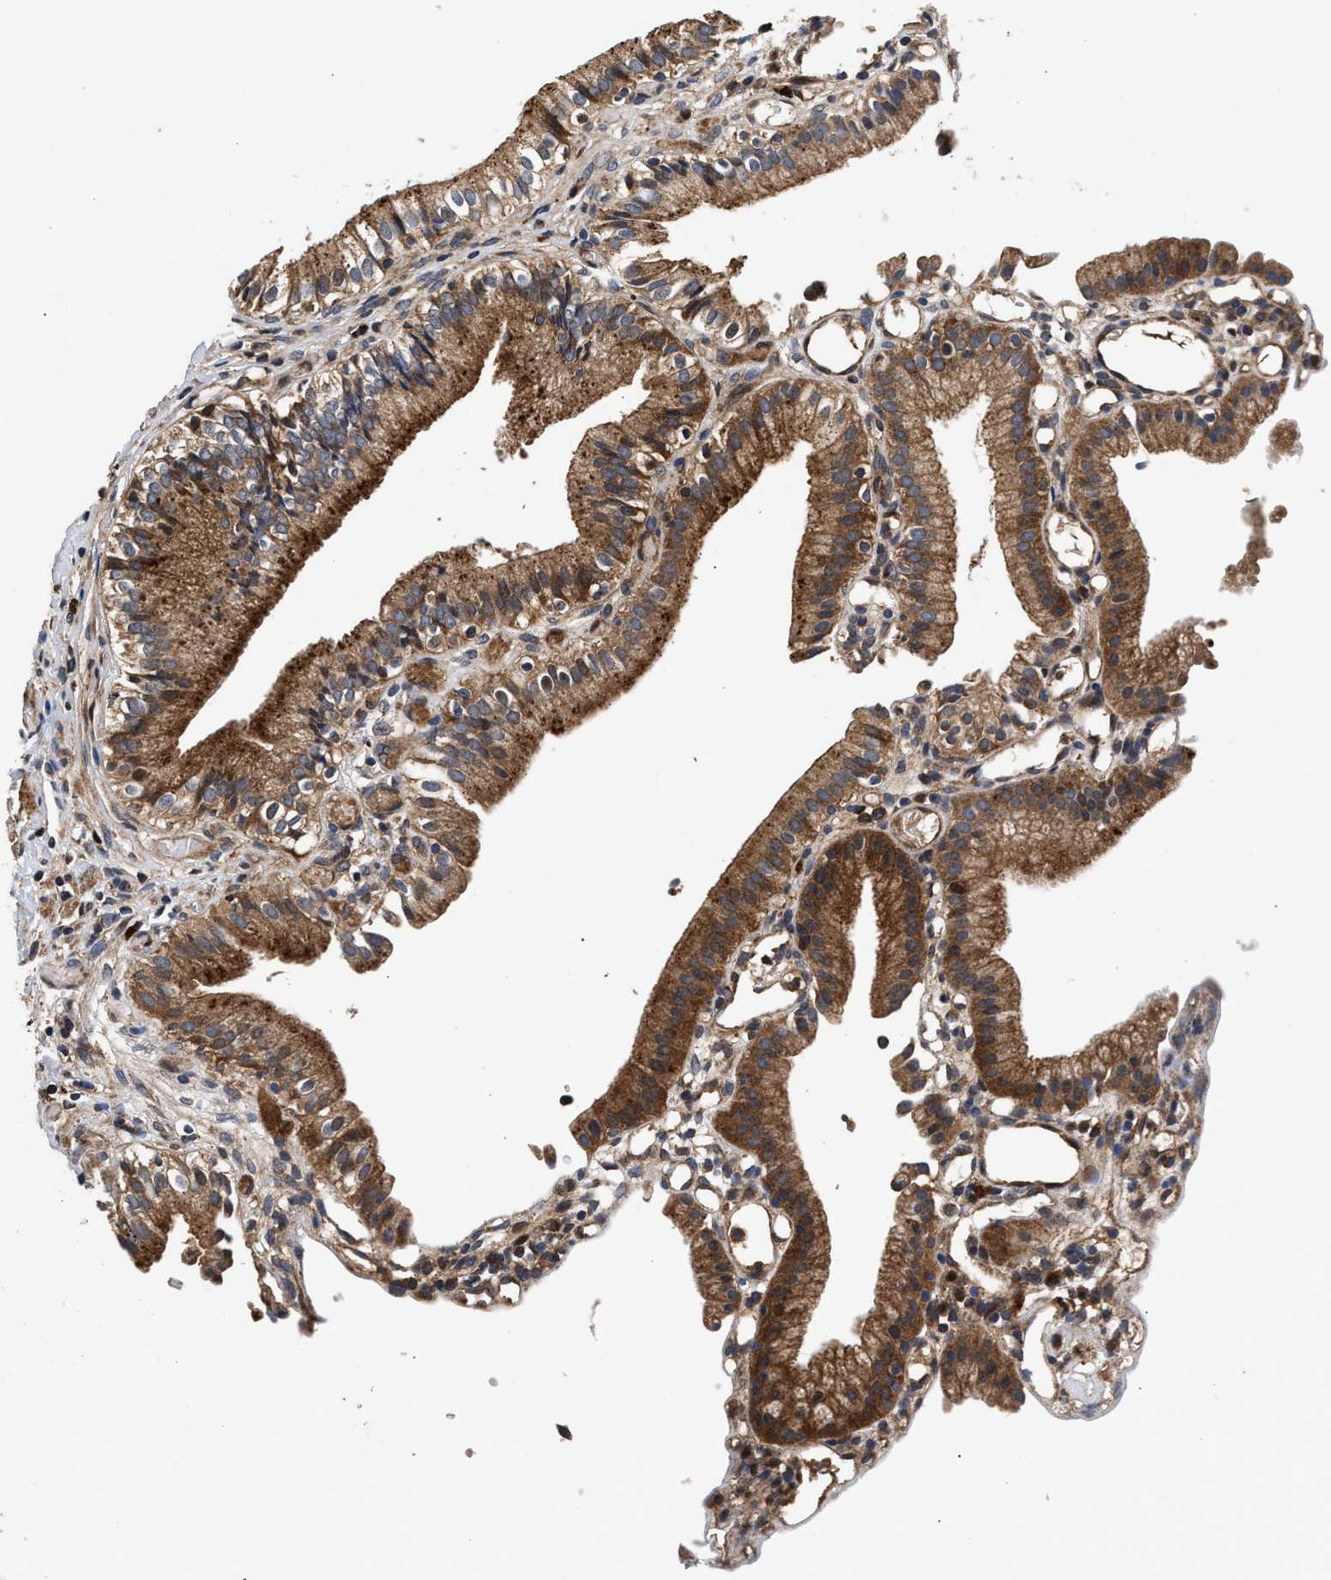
{"staining": {"intensity": "moderate", "quantity": ">75%", "location": "cytoplasmic/membranous"}, "tissue": "gallbladder", "cell_type": "Glandular cells", "image_type": "normal", "snomed": [{"axis": "morphology", "description": "Normal tissue, NOS"}, {"axis": "topography", "description": "Gallbladder"}], "caption": "Immunohistochemistry (IHC) image of normal gallbladder: human gallbladder stained using immunohistochemistry (IHC) demonstrates medium levels of moderate protein expression localized specifically in the cytoplasmic/membranous of glandular cells, appearing as a cytoplasmic/membranous brown color.", "gene": "NFKB2", "patient": {"sex": "male", "age": 65}}